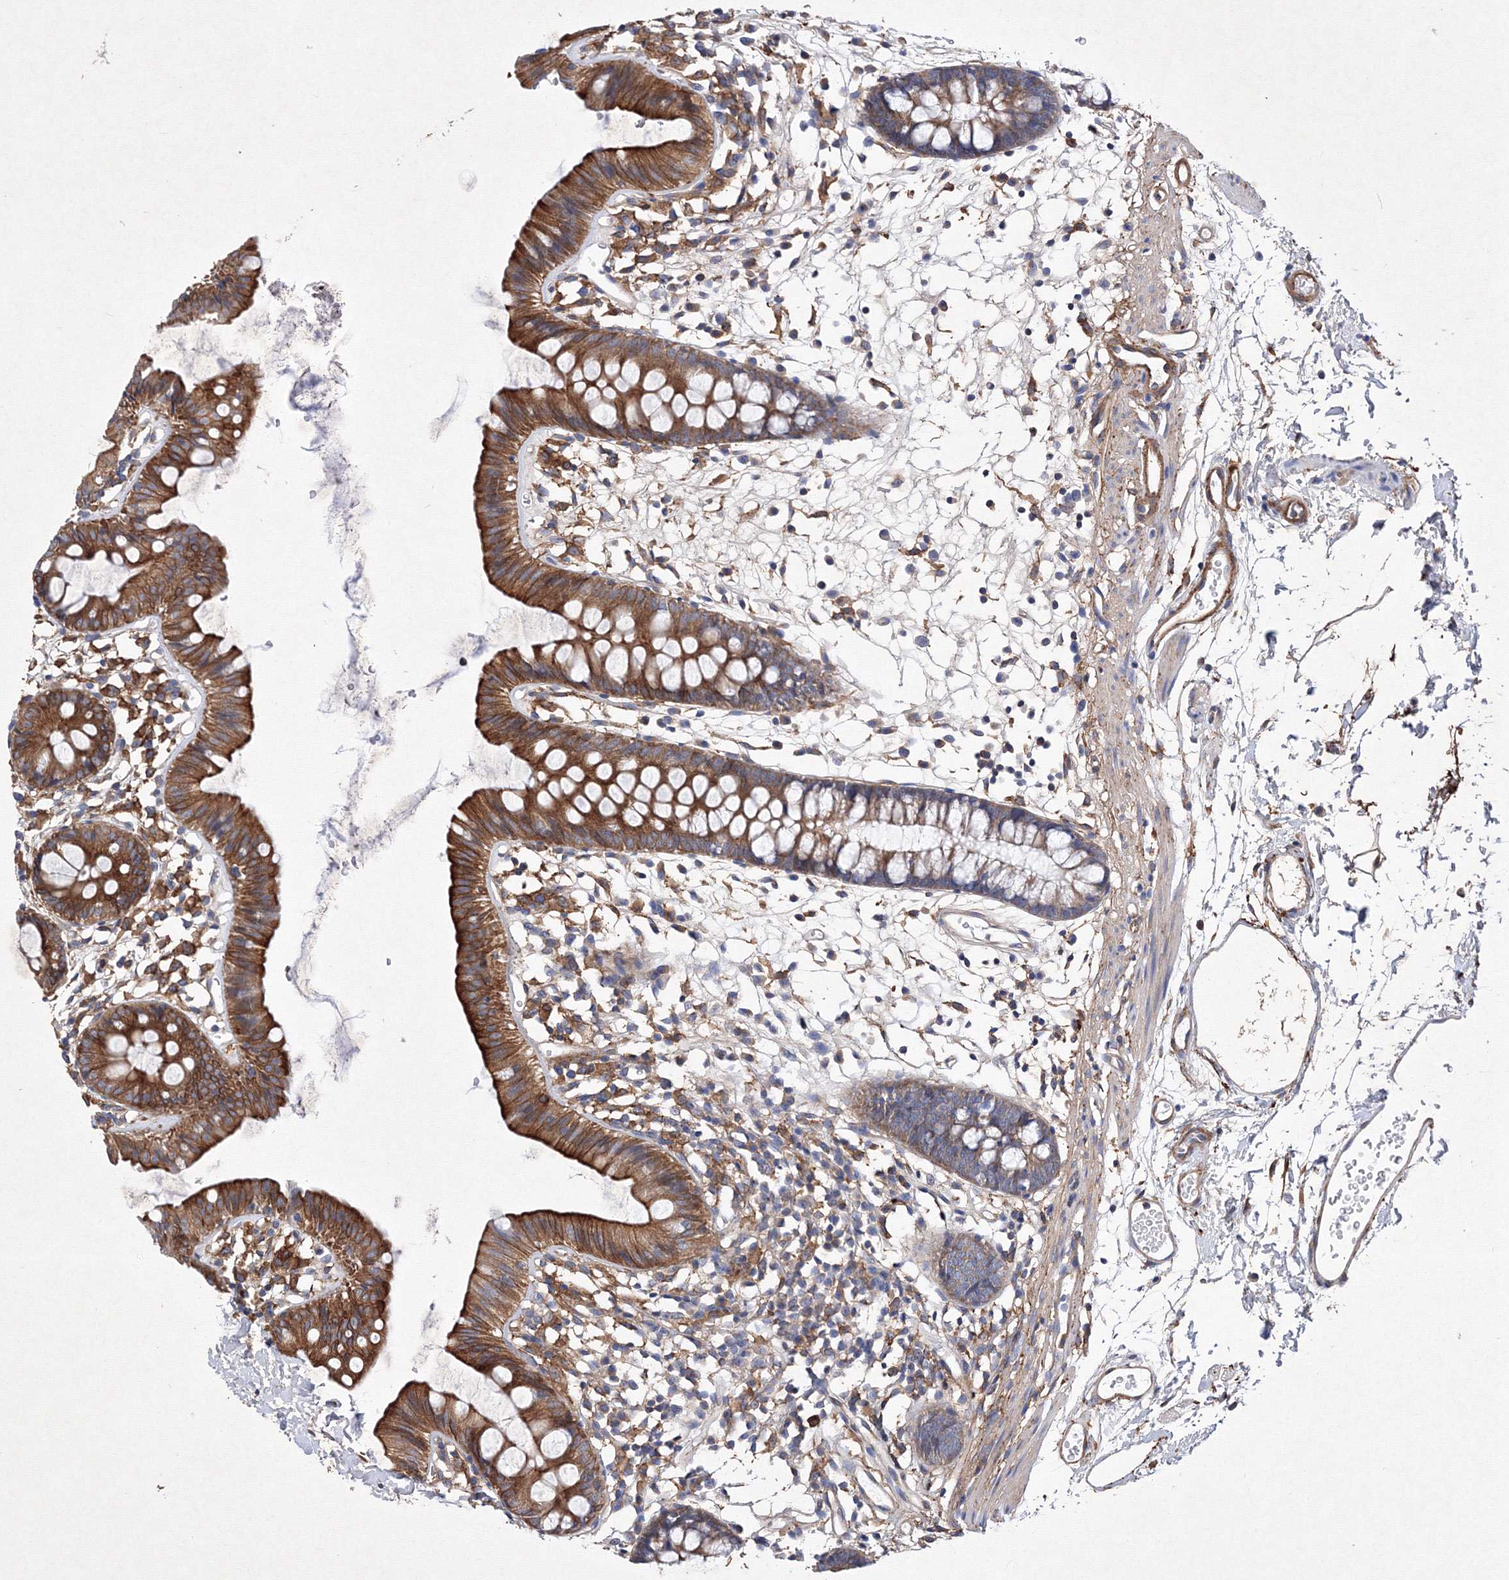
{"staining": {"intensity": "negative", "quantity": "none", "location": "none"}, "tissue": "colon", "cell_type": "Endothelial cells", "image_type": "normal", "snomed": [{"axis": "morphology", "description": "Normal tissue, NOS"}, {"axis": "topography", "description": "Colon"}], "caption": "Endothelial cells show no significant expression in benign colon. (DAB (3,3'-diaminobenzidine) IHC visualized using brightfield microscopy, high magnification).", "gene": "SNX18", "patient": {"sex": "male", "age": 56}}